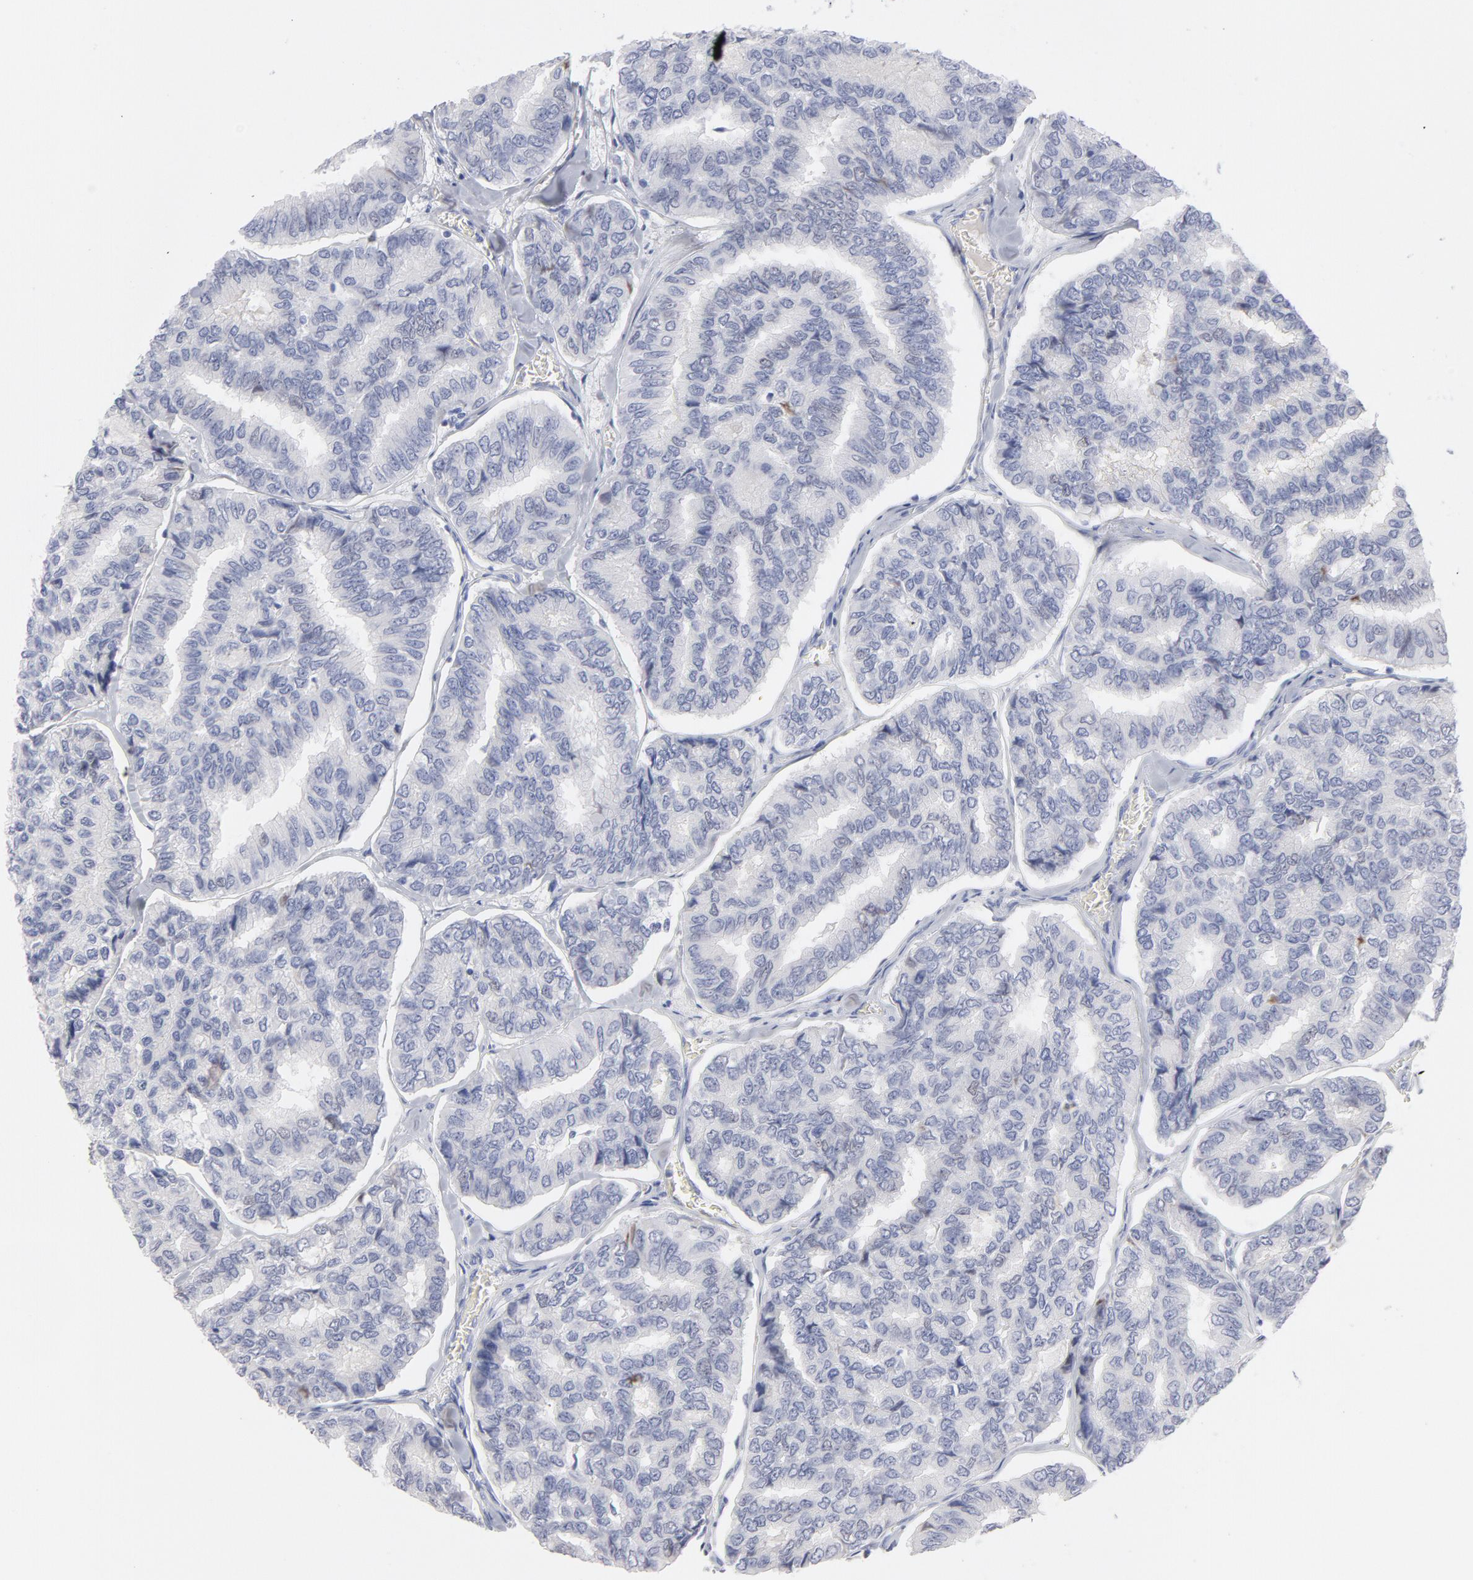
{"staining": {"intensity": "negative", "quantity": "none", "location": "none"}, "tissue": "thyroid cancer", "cell_type": "Tumor cells", "image_type": "cancer", "snomed": [{"axis": "morphology", "description": "Papillary adenocarcinoma, NOS"}, {"axis": "topography", "description": "Thyroid gland"}], "caption": "High magnification brightfield microscopy of thyroid cancer stained with DAB (brown) and counterstained with hematoxylin (blue): tumor cells show no significant expression.", "gene": "MCM7", "patient": {"sex": "female", "age": 35}}